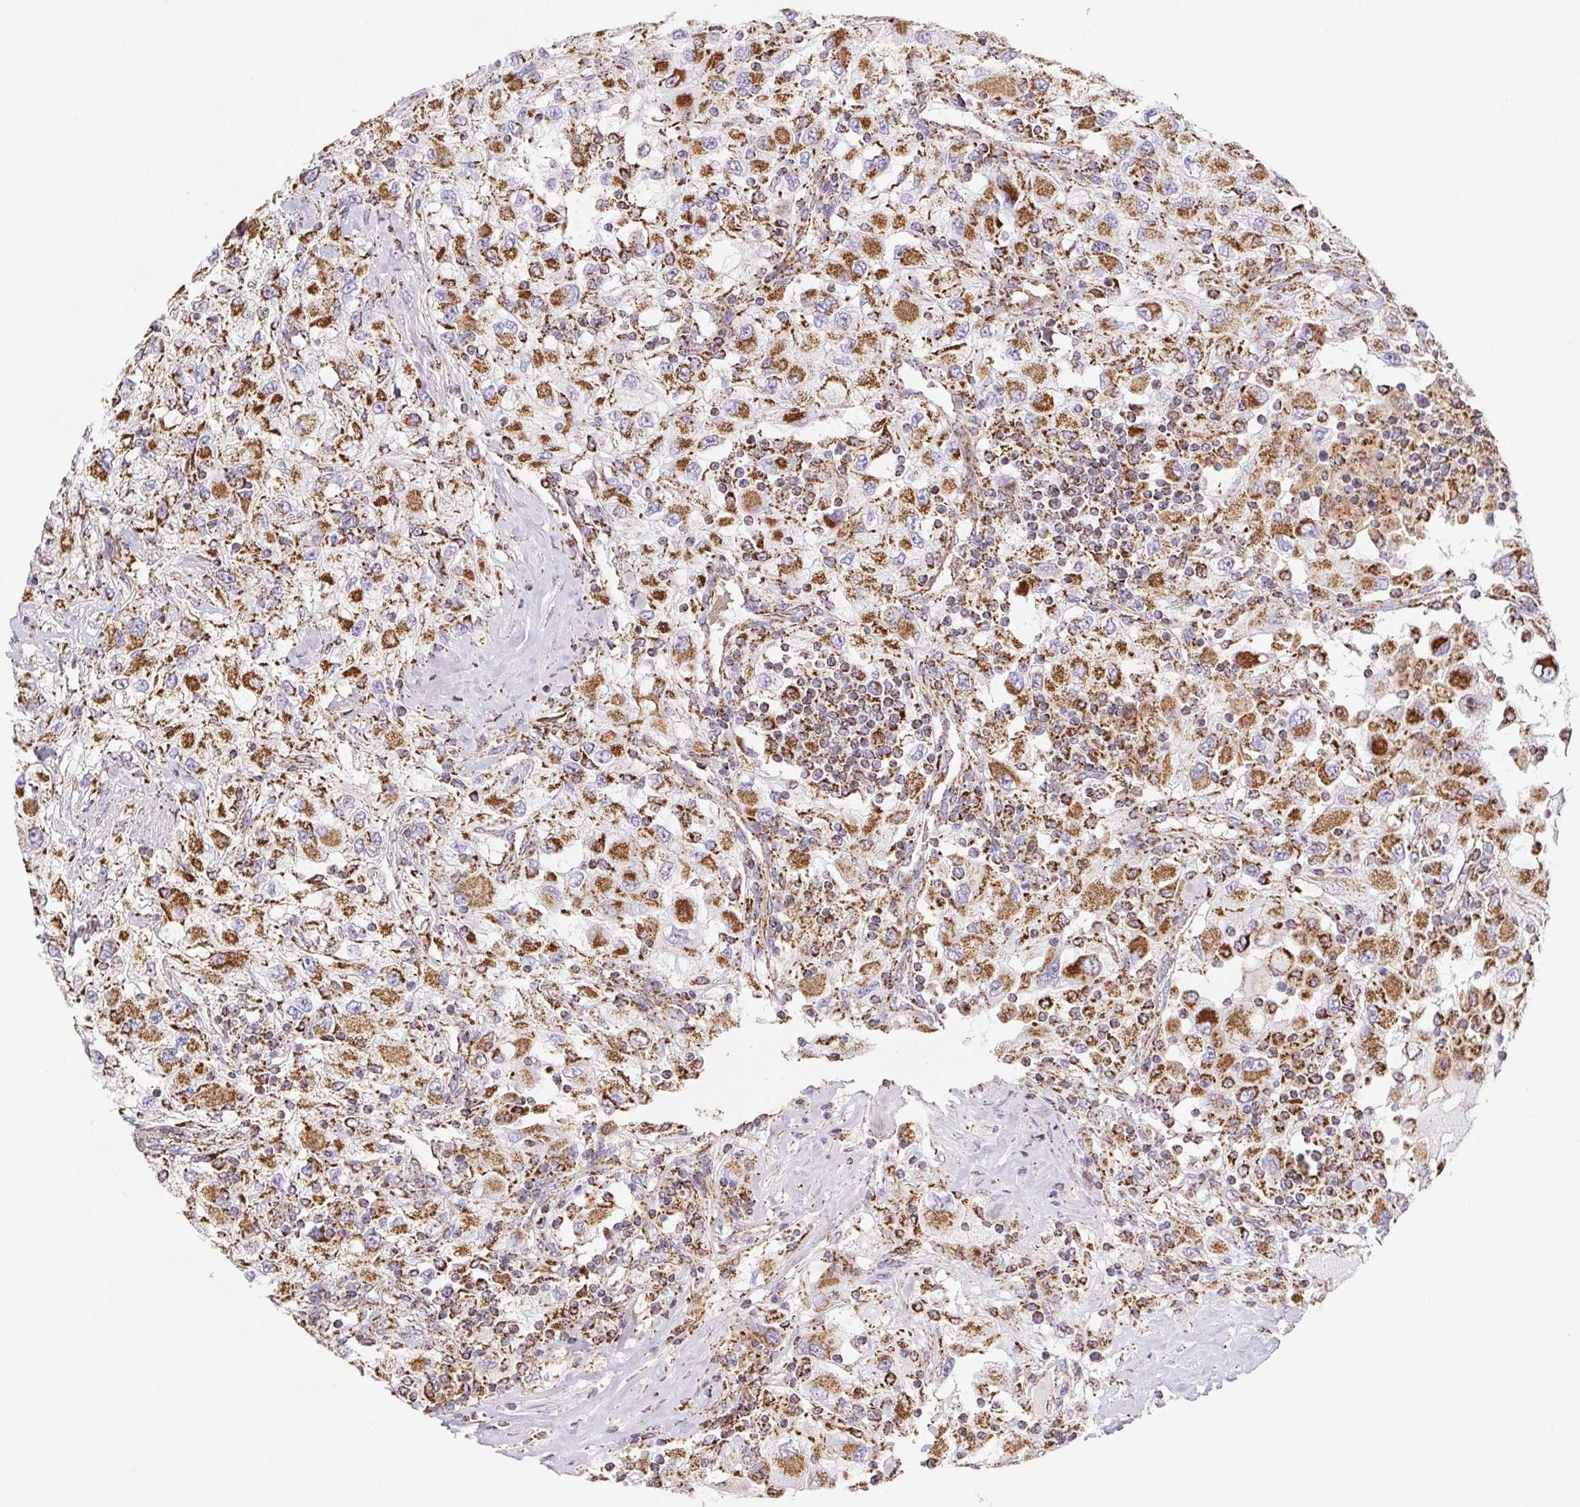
{"staining": {"intensity": "strong", "quantity": ">75%", "location": "cytoplasmic/membranous"}, "tissue": "renal cancer", "cell_type": "Tumor cells", "image_type": "cancer", "snomed": [{"axis": "morphology", "description": "Adenocarcinoma, NOS"}, {"axis": "topography", "description": "Kidney"}], "caption": "Adenocarcinoma (renal) was stained to show a protein in brown. There is high levels of strong cytoplasmic/membranous expression in about >75% of tumor cells. The protein is stained brown, and the nuclei are stained in blue (DAB (3,3'-diaminobenzidine) IHC with brightfield microscopy, high magnification).", "gene": "NIPSNAP2", "patient": {"sex": "female", "age": 67}}